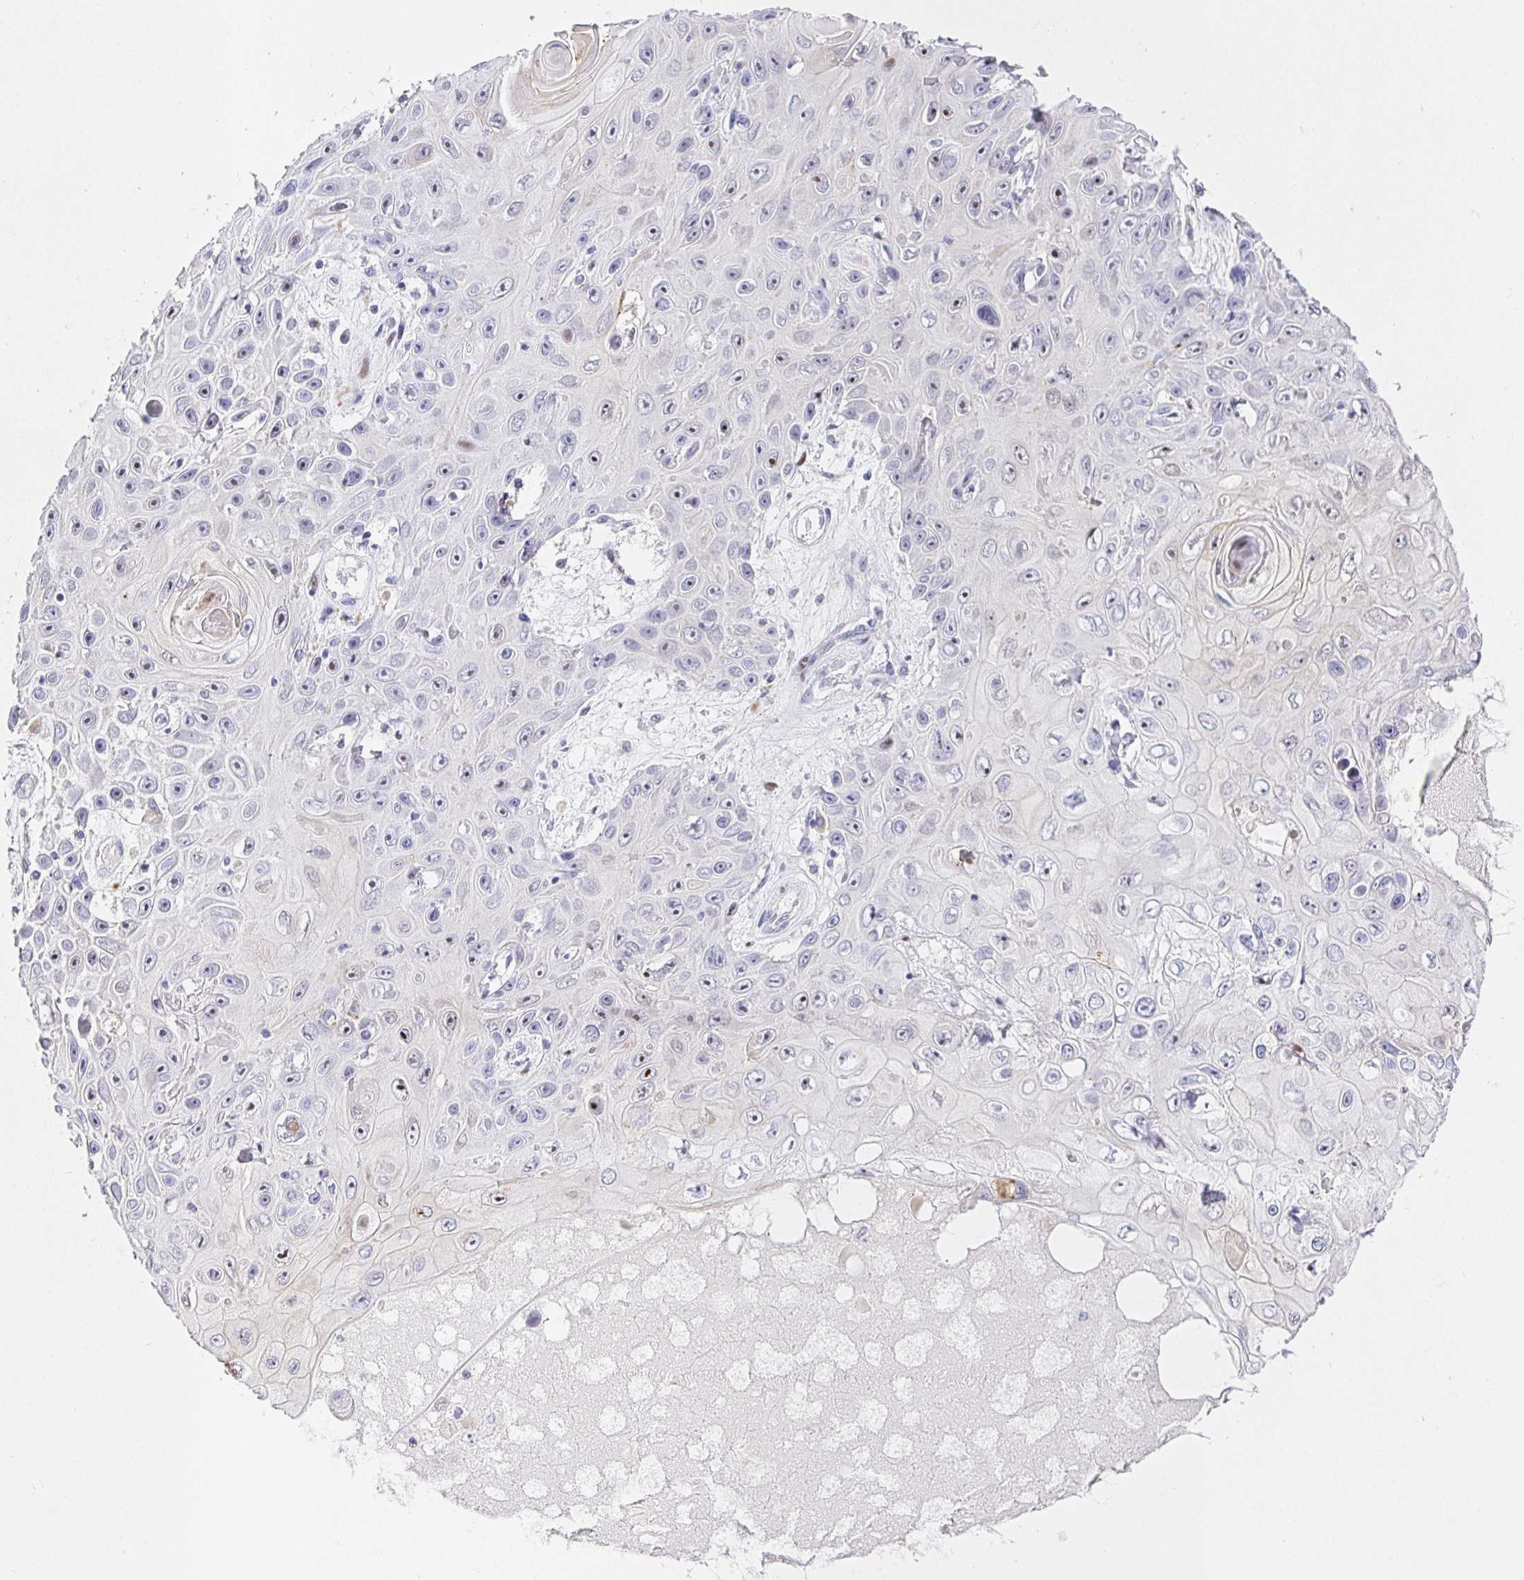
{"staining": {"intensity": "negative", "quantity": "none", "location": "none"}, "tissue": "skin cancer", "cell_type": "Tumor cells", "image_type": "cancer", "snomed": [{"axis": "morphology", "description": "Squamous cell carcinoma, NOS"}, {"axis": "topography", "description": "Skin"}], "caption": "Protein analysis of squamous cell carcinoma (skin) displays no significant expression in tumor cells.", "gene": "KBTBD13", "patient": {"sex": "male", "age": 82}}